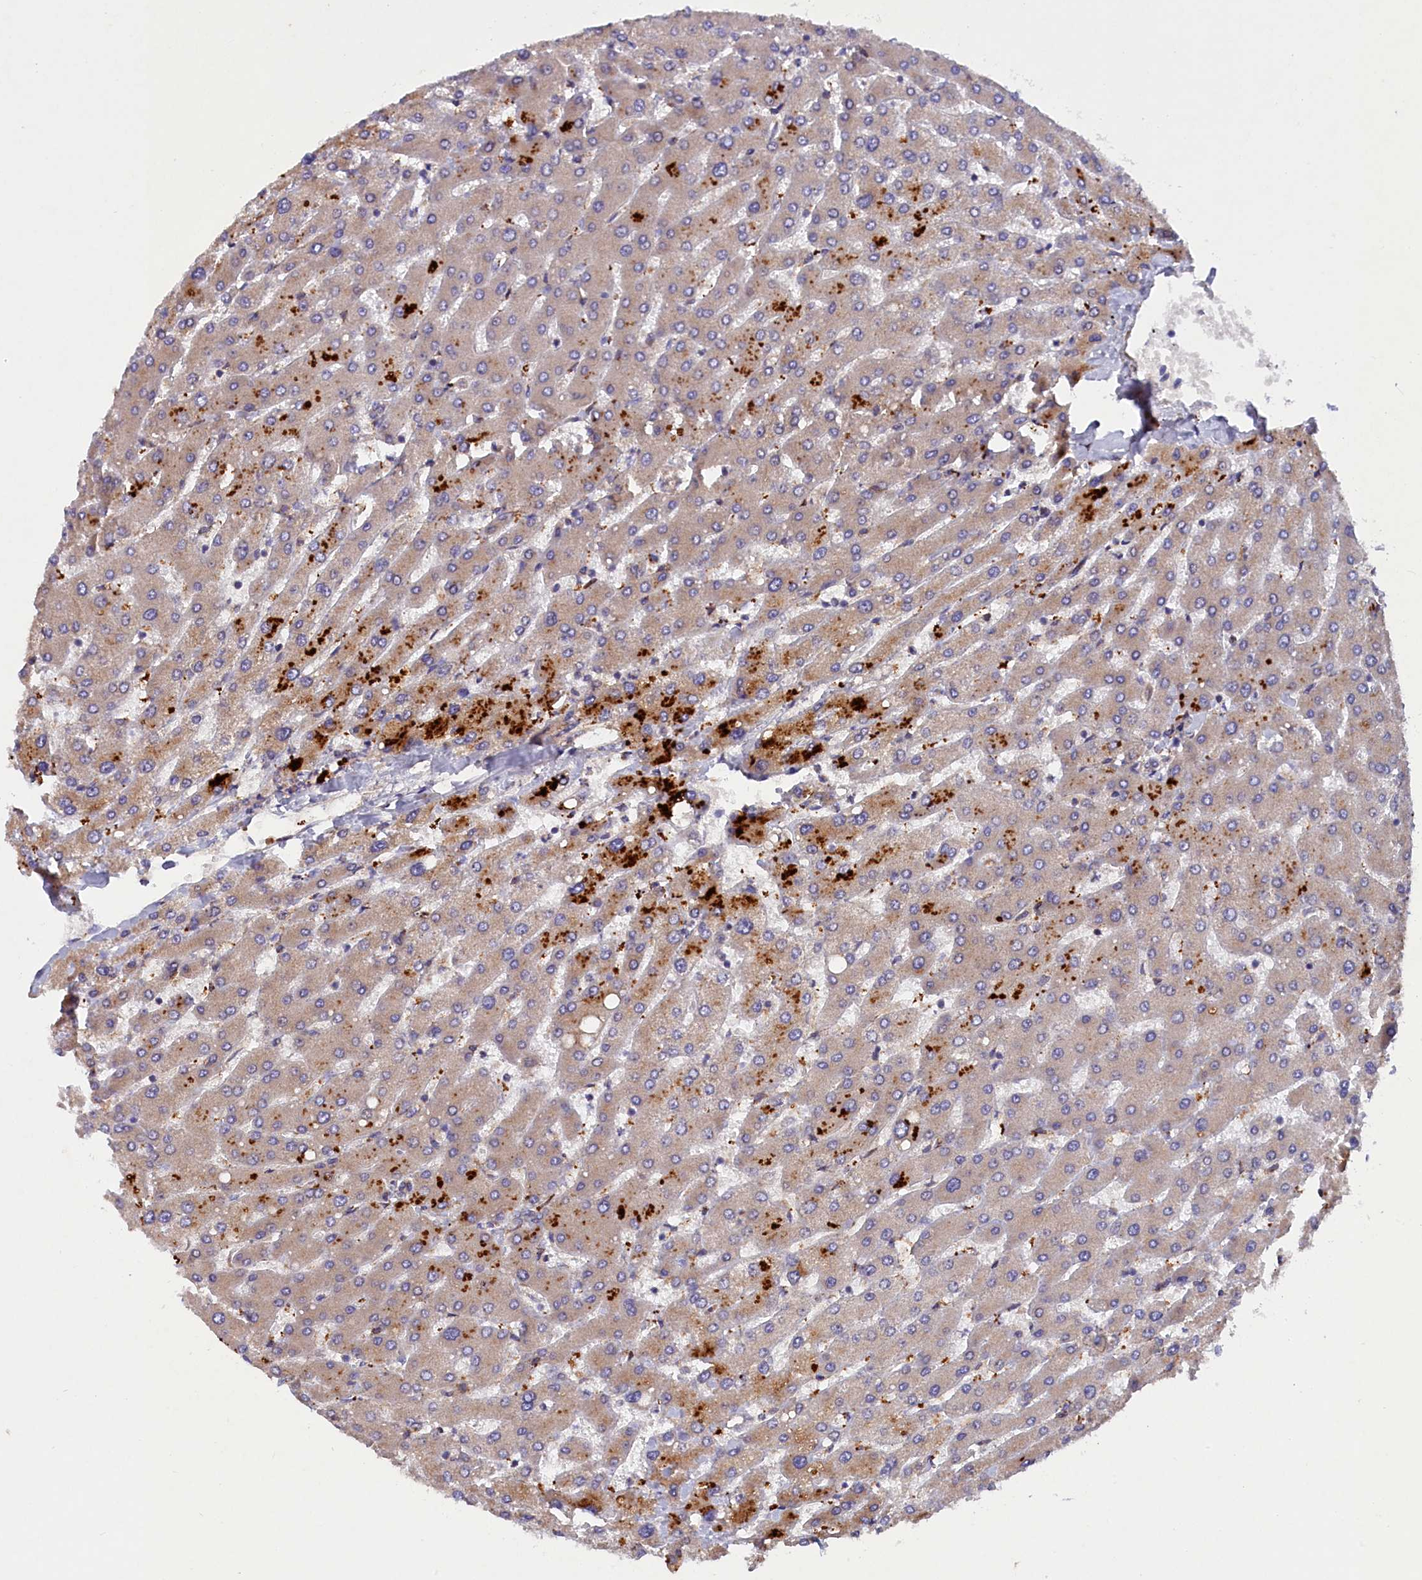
{"staining": {"intensity": "negative", "quantity": "none", "location": "none"}, "tissue": "liver", "cell_type": "Cholangiocytes", "image_type": "normal", "snomed": [{"axis": "morphology", "description": "Normal tissue, NOS"}, {"axis": "topography", "description": "Liver"}], "caption": "This is a photomicrograph of immunohistochemistry (IHC) staining of normal liver, which shows no positivity in cholangiocytes.", "gene": "ARRDC4", "patient": {"sex": "male", "age": 55}}